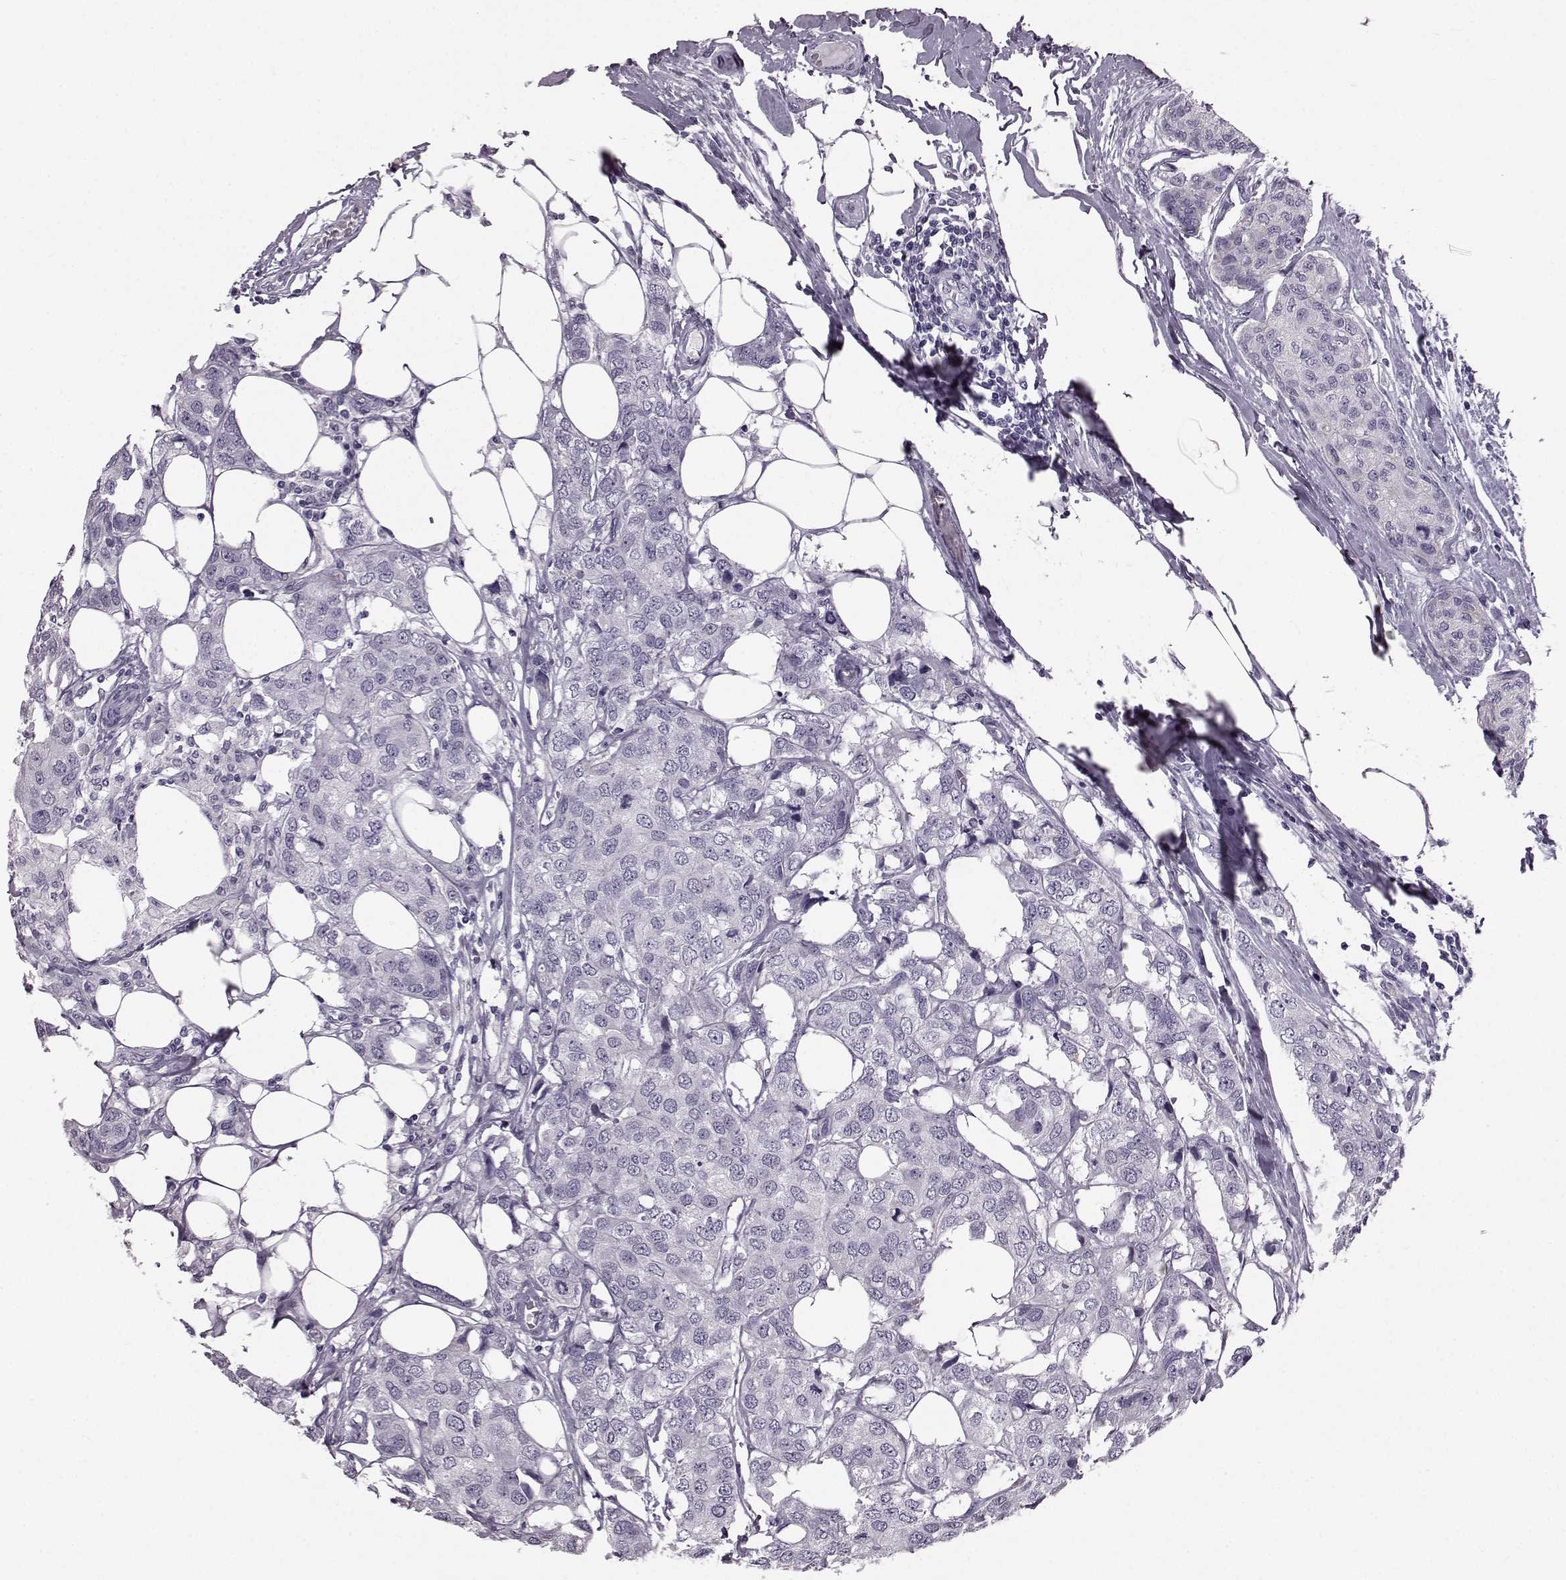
{"staining": {"intensity": "negative", "quantity": "none", "location": "none"}, "tissue": "breast cancer", "cell_type": "Tumor cells", "image_type": "cancer", "snomed": [{"axis": "morphology", "description": "Duct carcinoma"}, {"axis": "topography", "description": "Breast"}], "caption": "Photomicrograph shows no protein staining in tumor cells of breast invasive ductal carcinoma tissue. (DAB (3,3'-diaminobenzidine) immunohistochemistry with hematoxylin counter stain).", "gene": "JSRP1", "patient": {"sex": "female", "age": 80}}